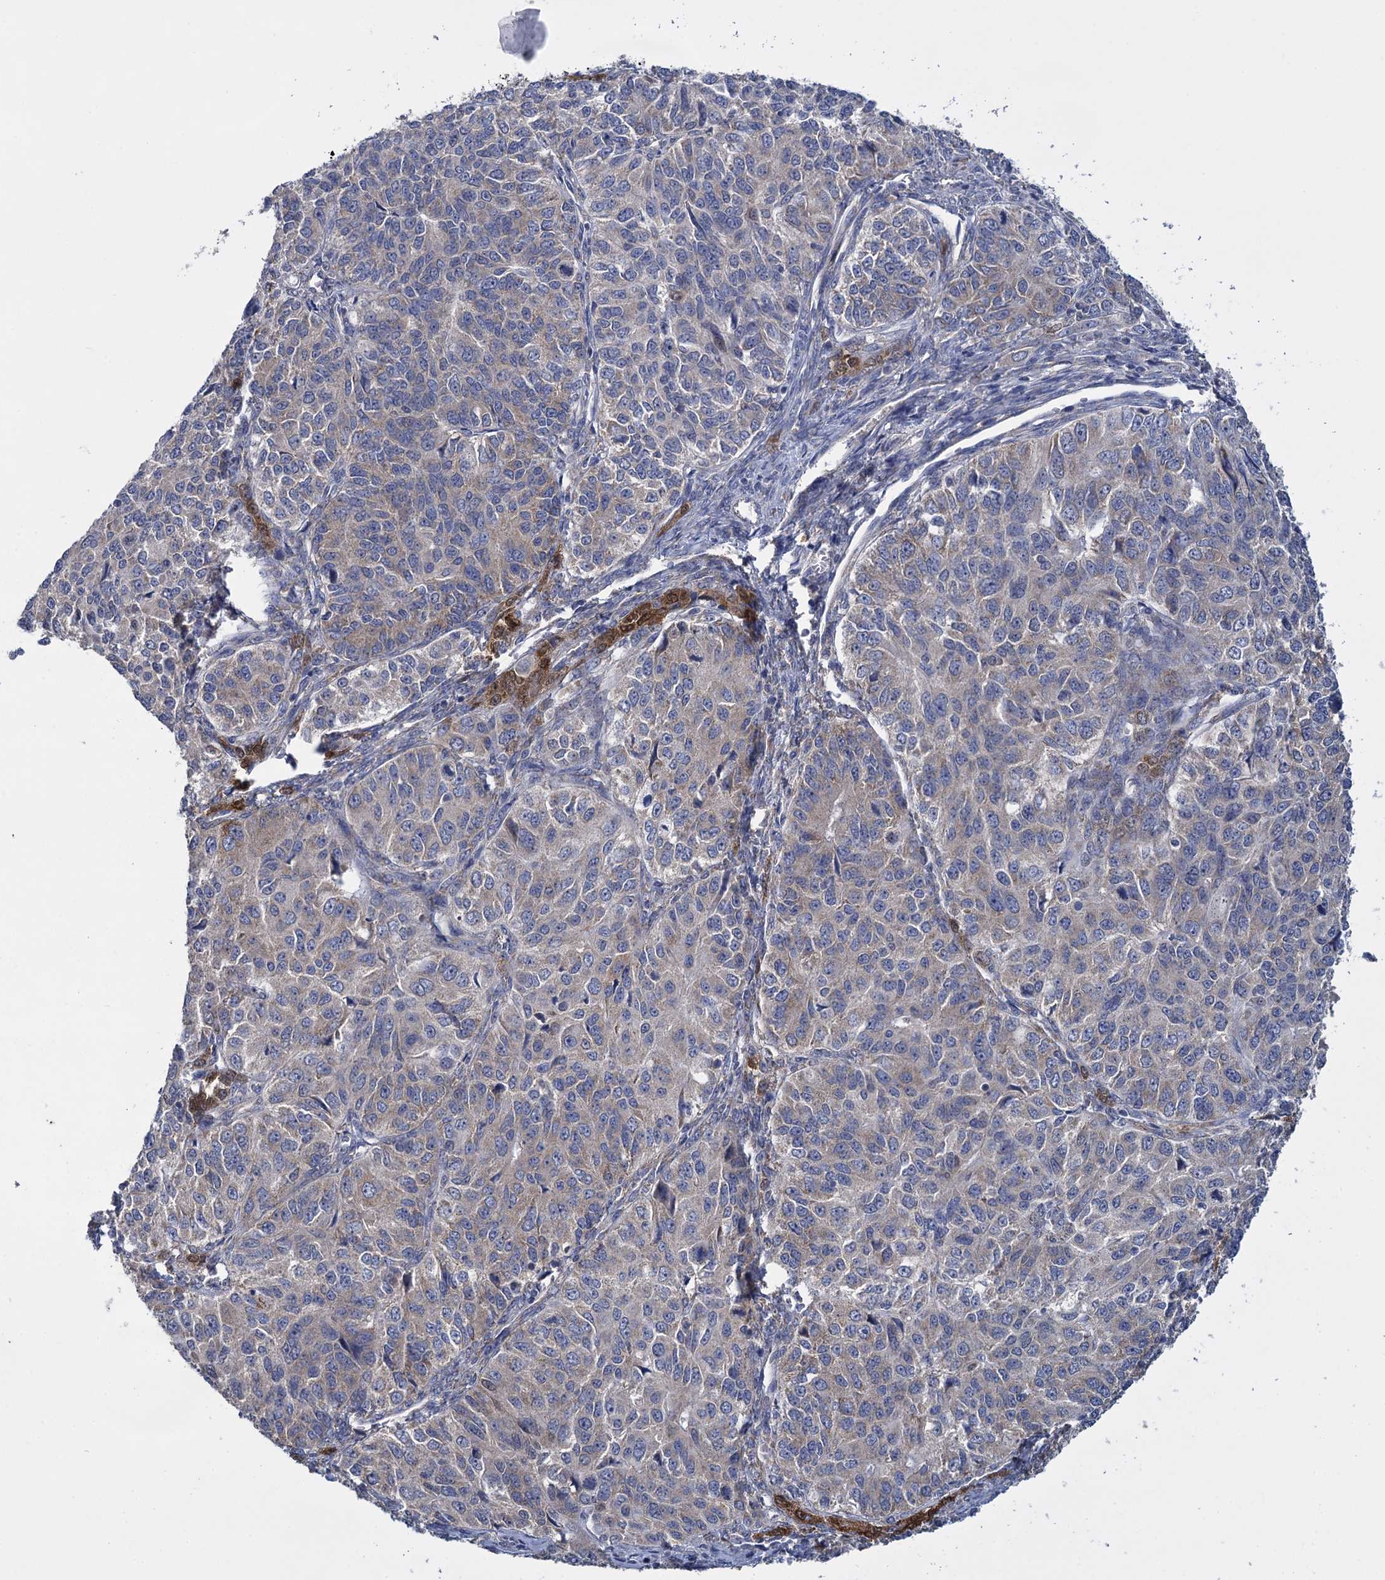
{"staining": {"intensity": "weak", "quantity": "25%-75%", "location": "cytoplasmic/membranous"}, "tissue": "ovarian cancer", "cell_type": "Tumor cells", "image_type": "cancer", "snomed": [{"axis": "morphology", "description": "Carcinoma, endometroid"}, {"axis": "topography", "description": "Ovary"}], "caption": "High-power microscopy captured an immunohistochemistry photomicrograph of ovarian cancer, revealing weak cytoplasmic/membranous expression in approximately 25%-75% of tumor cells.", "gene": "GSTM2", "patient": {"sex": "female", "age": 51}}